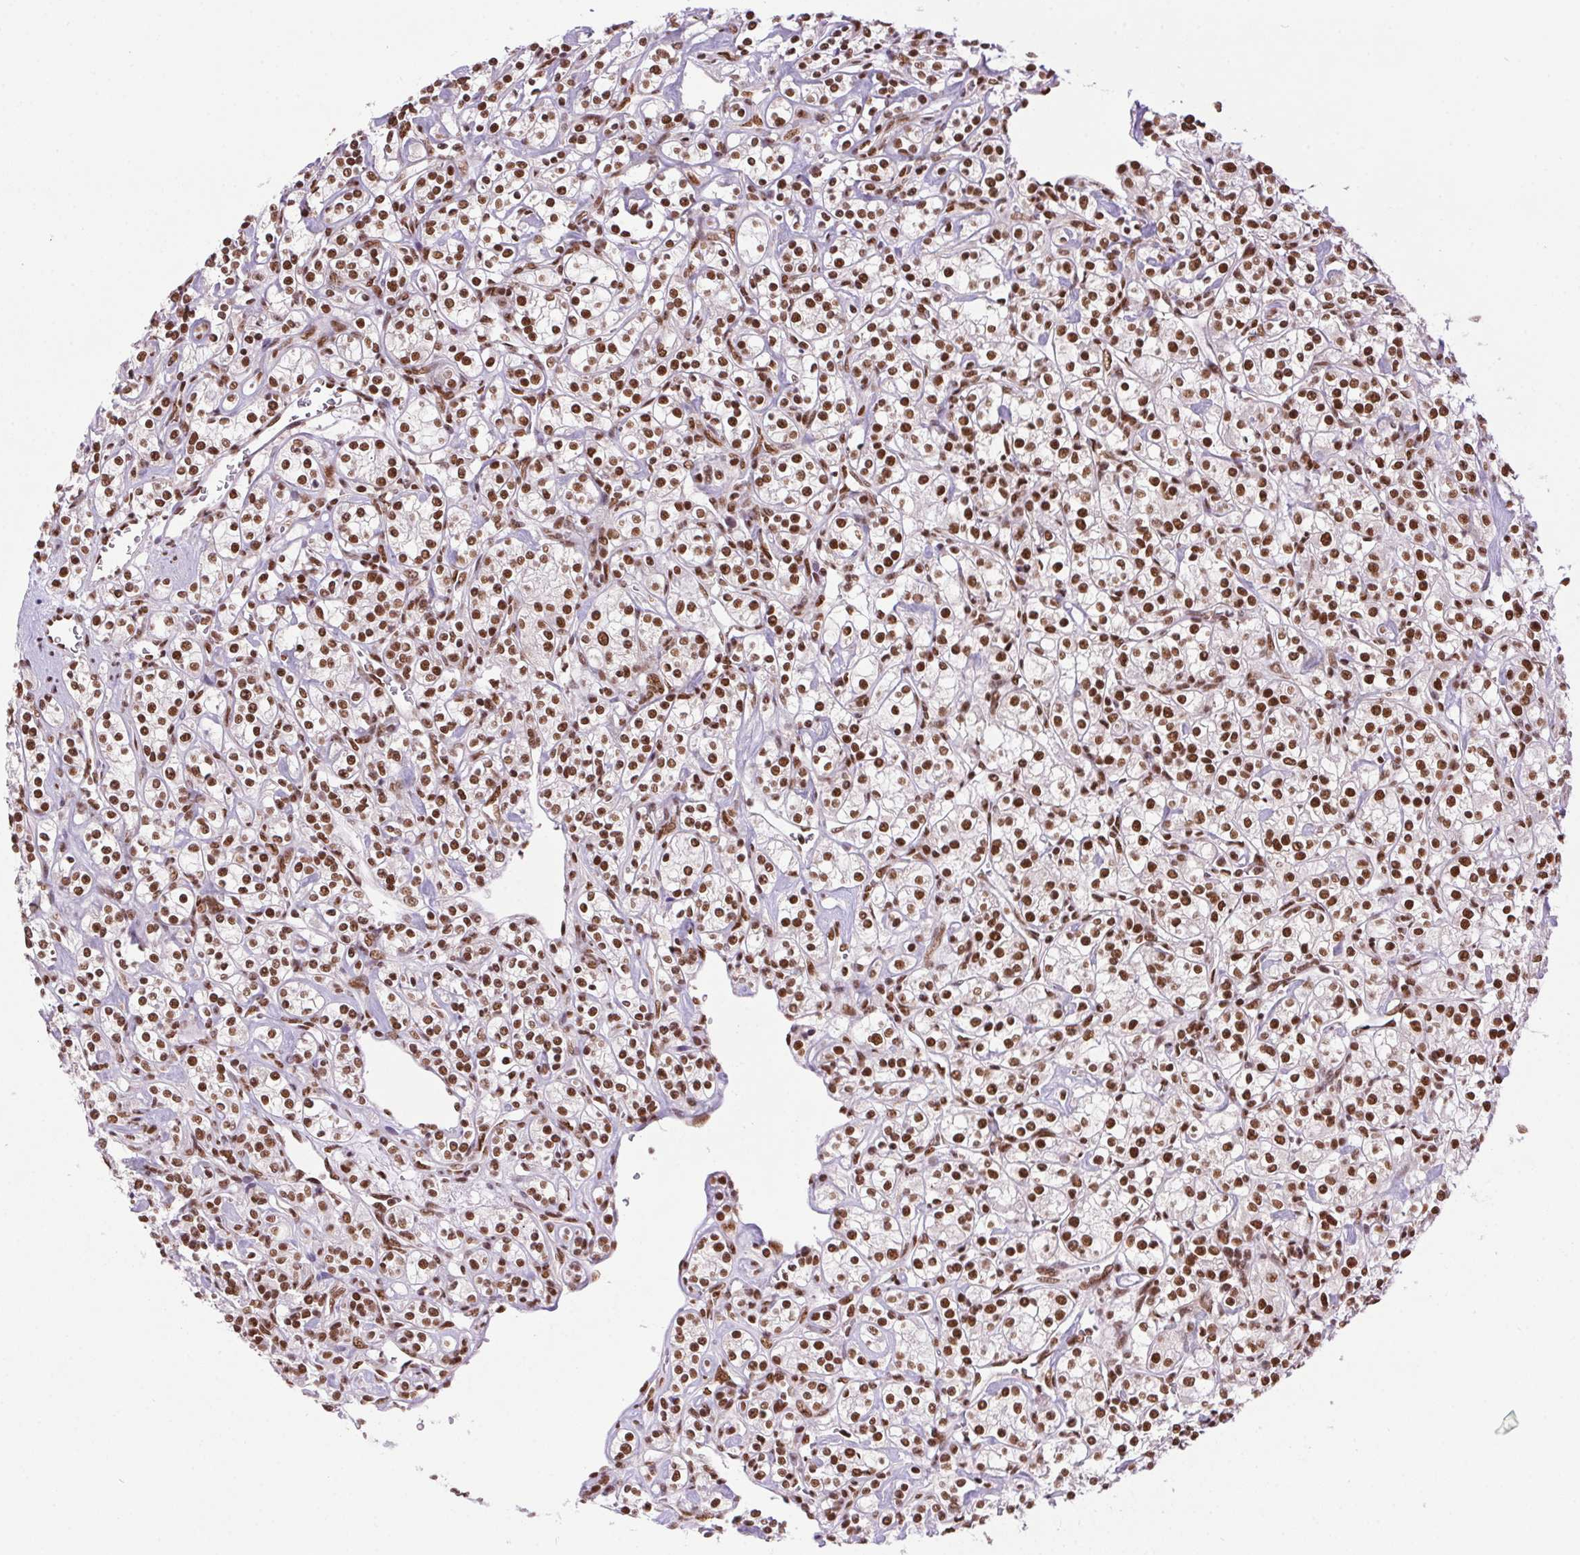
{"staining": {"intensity": "strong", "quantity": ">75%", "location": "nuclear"}, "tissue": "renal cancer", "cell_type": "Tumor cells", "image_type": "cancer", "snomed": [{"axis": "morphology", "description": "Adenocarcinoma, NOS"}, {"axis": "topography", "description": "Kidney"}], "caption": "Adenocarcinoma (renal) stained for a protein (brown) exhibits strong nuclear positive positivity in approximately >75% of tumor cells.", "gene": "ZNF207", "patient": {"sex": "male", "age": 77}}